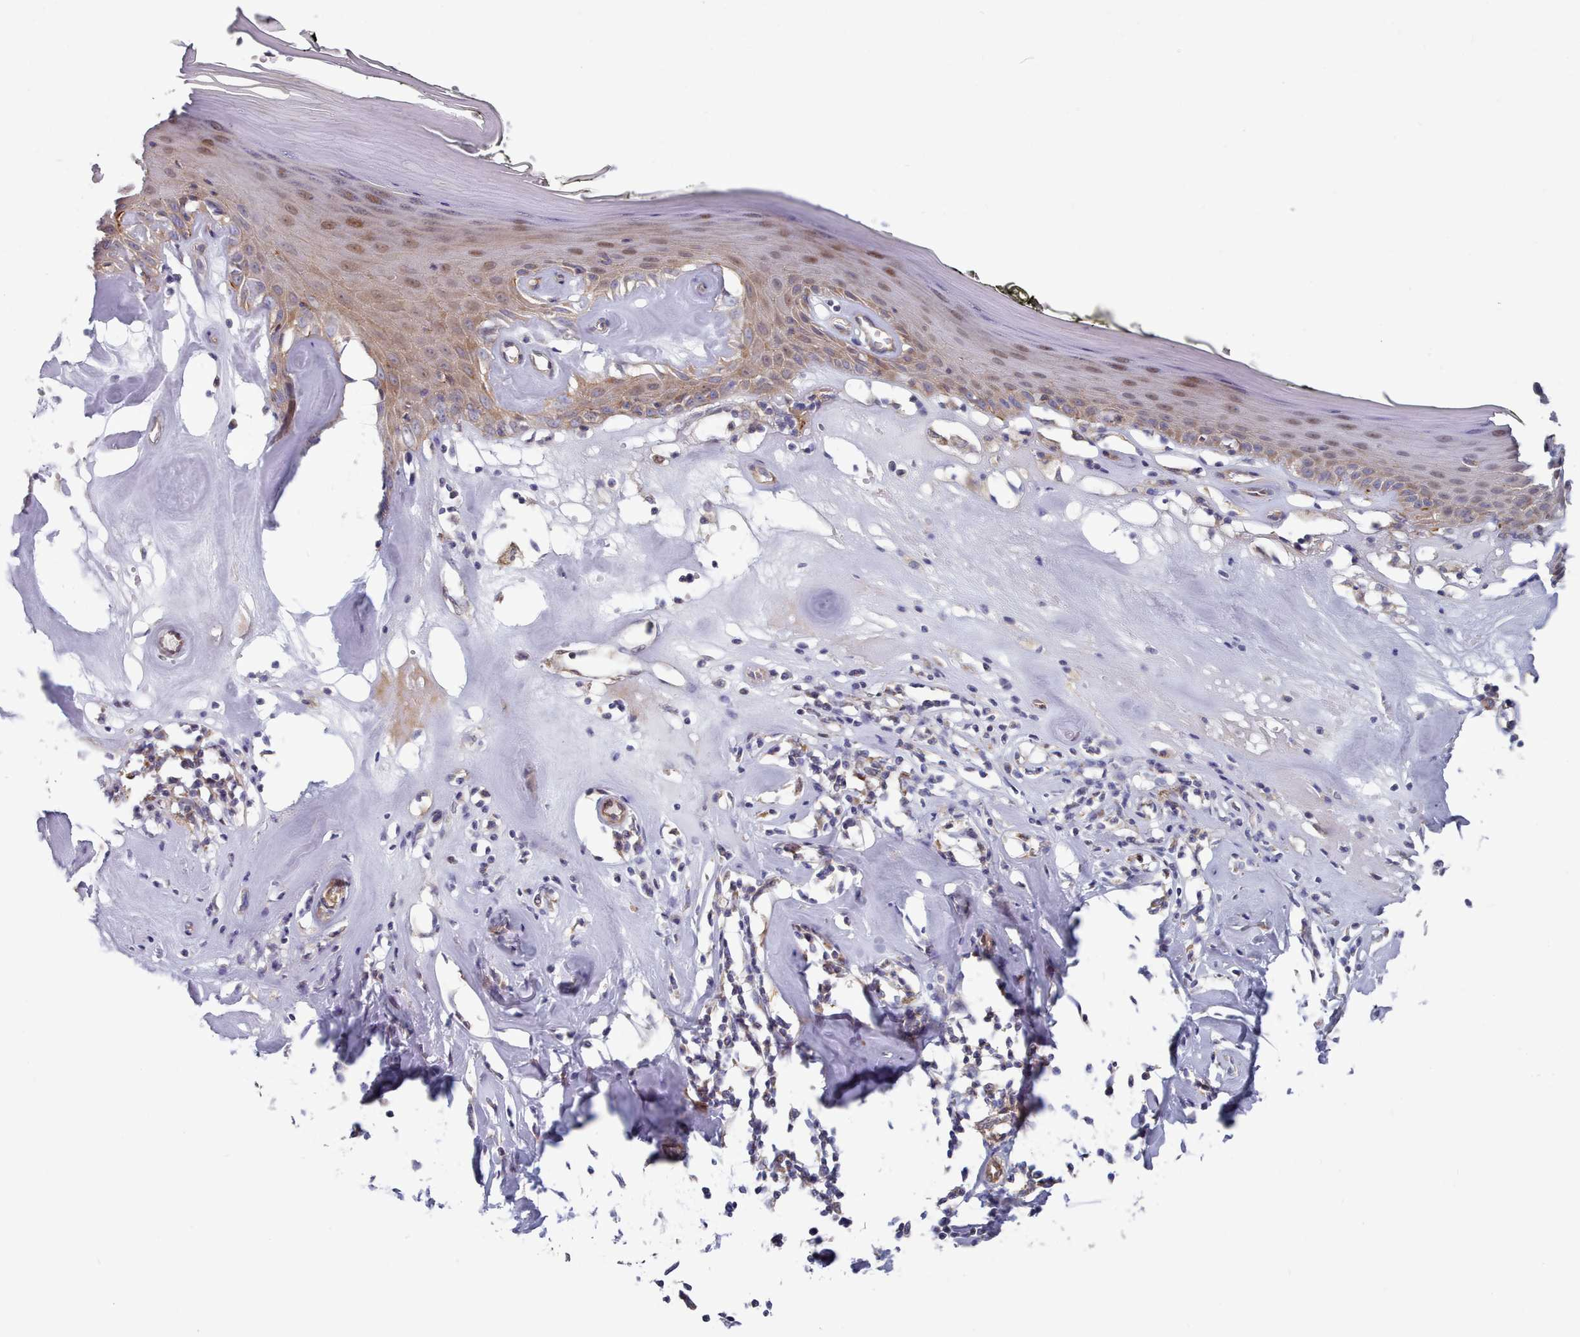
{"staining": {"intensity": "moderate", "quantity": ">75%", "location": "cytoplasmic/membranous,nuclear"}, "tissue": "skin", "cell_type": "Epidermal cells", "image_type": "normal", "snomed": [{"axis": "morphology", "description": "Normal tissue, NOS"}, {"axis": "morphology", "description": "Inflammation, NOS"}, {"axis": "topography", "description": "Vulva"}], "caption": "A photomicrograph of skin stained for a protein exhibits moderate cytoplasmic/membranous,nuclear brown staining in epidermal cells. The staining was performed using DAB to visualize the protein expression in brown, while the nuclei were stained in blue with hematoxylin (Magnification: 20x).", "gene": "G6PC1", "patient": {"sex": "female", "age": 84}}